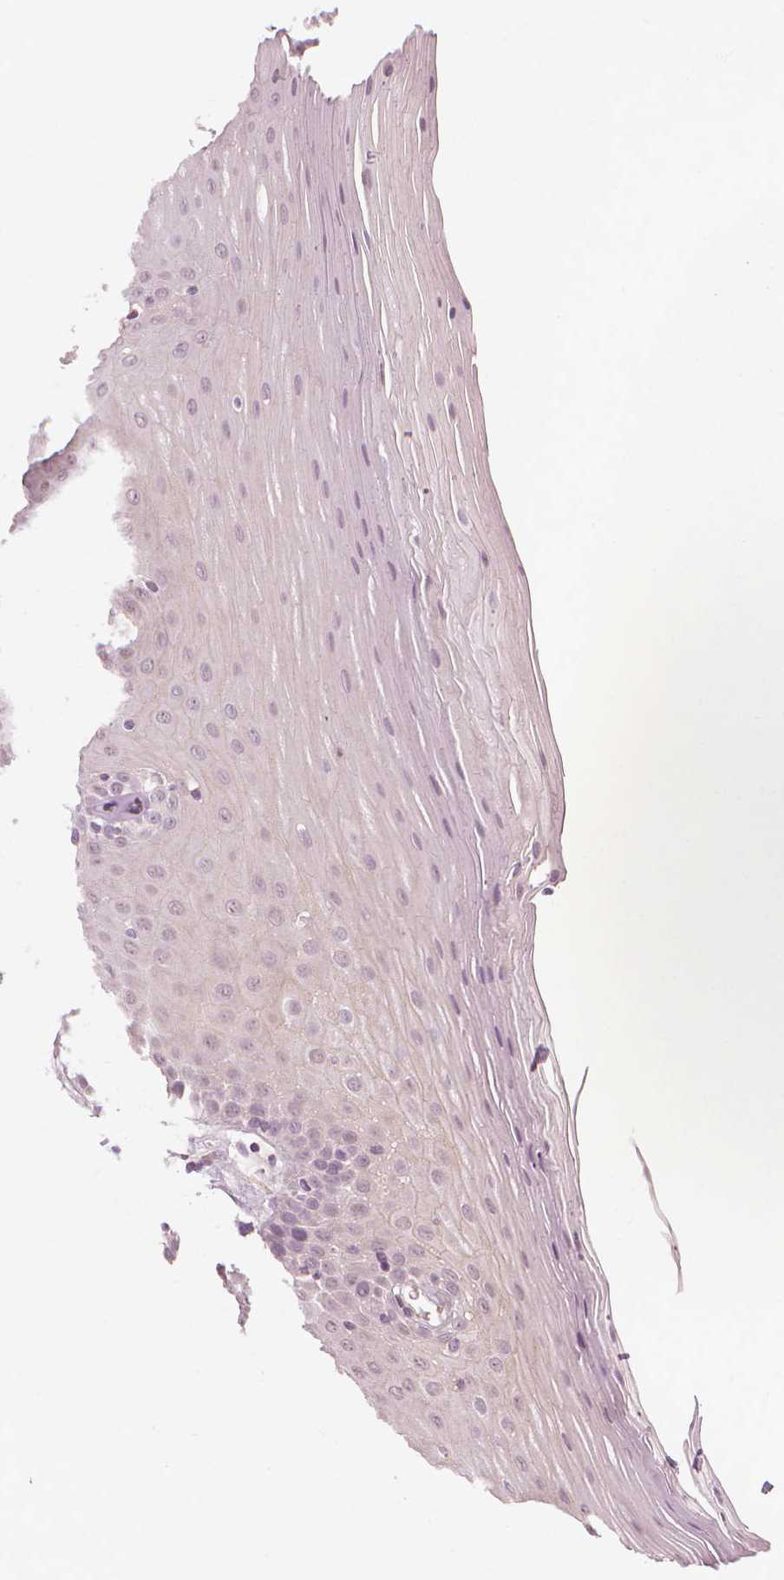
{"staining": {"intensity": "weak", "quantity": "<25%", "location": "cytoplasmic/membranous"}, "tissue": "oral mucosa", "cell_type": "Squamous epithelial cells", "image_type": "normal", "snomed": [{"axis": "morphology", "description": "Normal tissue, NOS"}, {"axis": "morphology", "description": "Squamous cell carcinoma, NOS"}, {"axis": "topography", "description": "Oral tissue"}, {"axis": "topography", "description": "Tounge, NOS"}, {"axis": "topography", "description": "Head-Neck"}], "caption": "Oral mucosa stained for a protein using IHC reveals no staining squamous epithelial cells.", "gene": "SAXO2", "patient": {"sex": "male", "age": 62}}